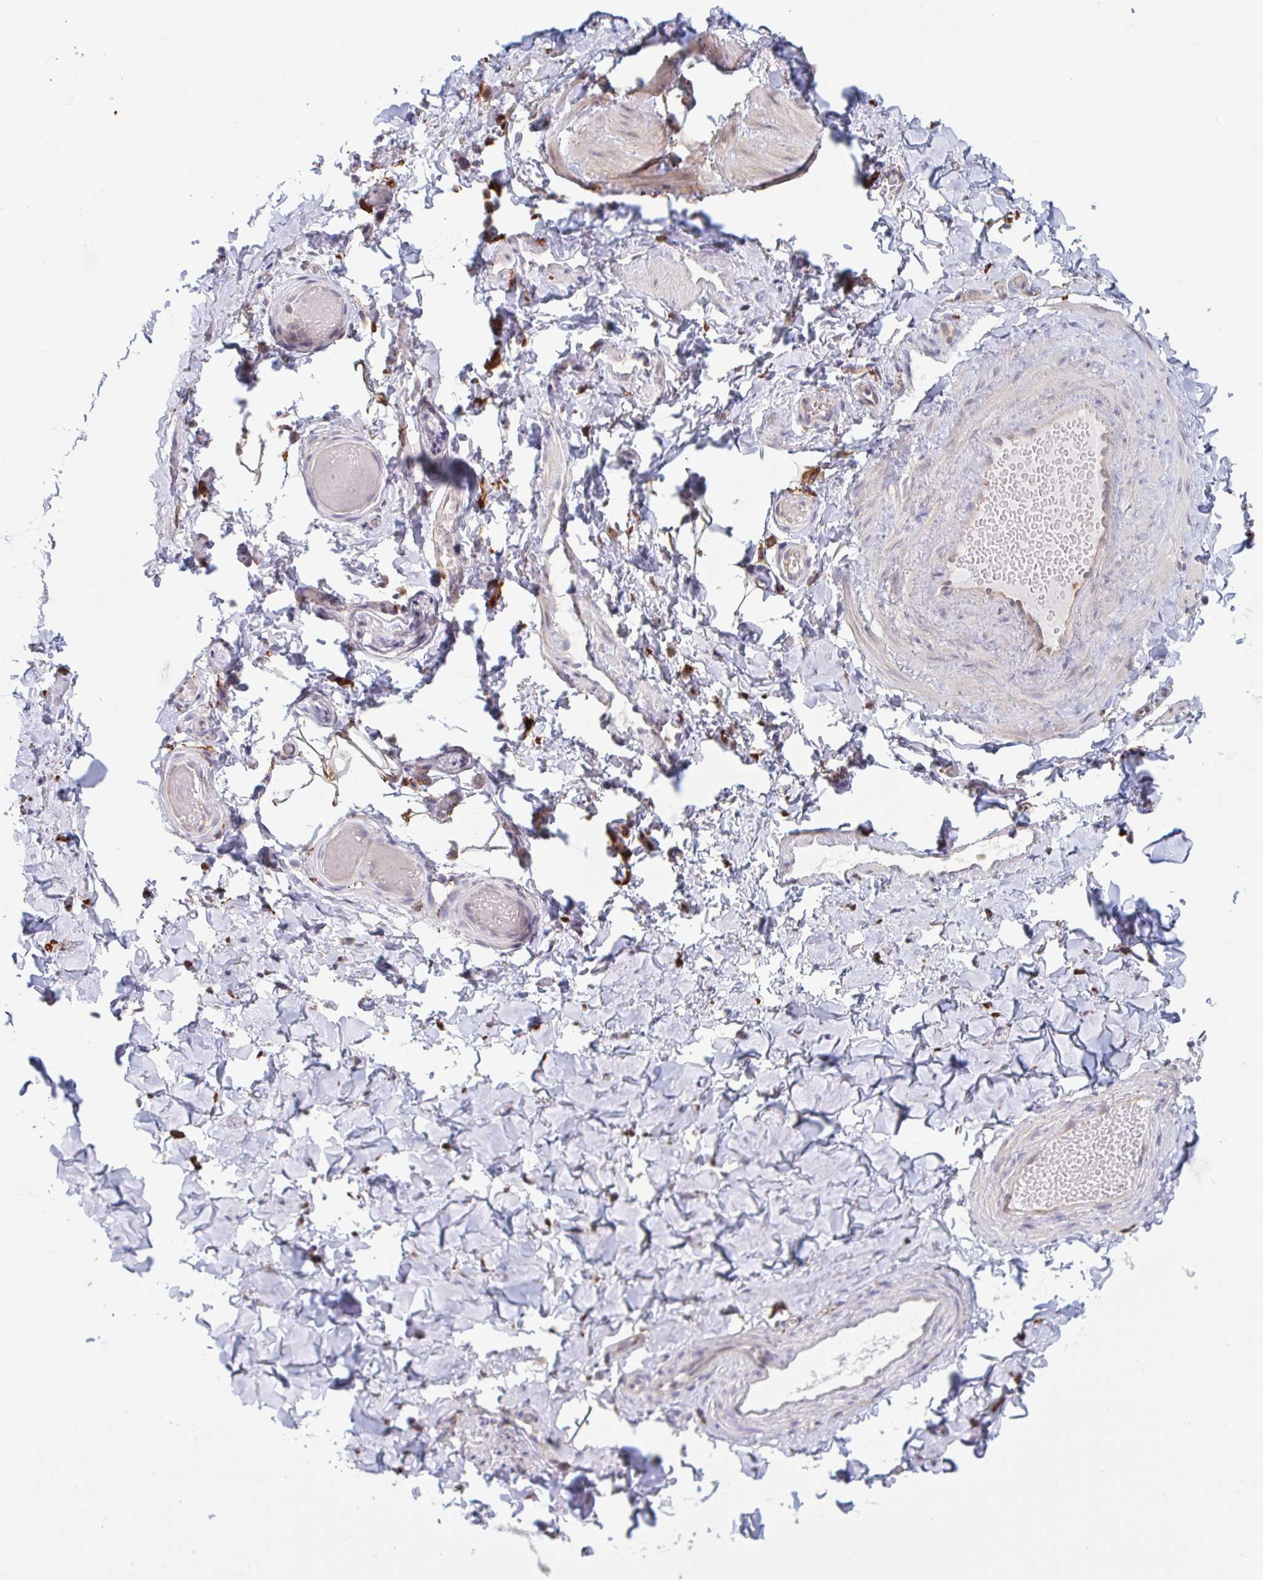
{"staining": {"intensity": "strong", "quantity": "<25%", "location": "cytoplasmic/membranous"}, "tissue": "adipose tissue", "cell_type": "Adipocytes", "image_type": "normal", "snomed": [{"axis": "morphology", "description": "Normal tissue, NOS"}, {"axis": "topography", "description": "Soft tissue"}, {"axis": "topography", "description": "Adipose tissue"}, {"axis": "topography", "description": "Vascular tissue"}, {"axis": "topography", "description": "Peripheral nerve tissue"}], "caption": "Strong cytoplasmic/membranous positivity for a protein is appreciated in about <25% of adipocytes of unremarkable adipose tissue using immunohistochemistry.", "gene": "SNX8", "patient": {"sex": "male", "age": 29}}